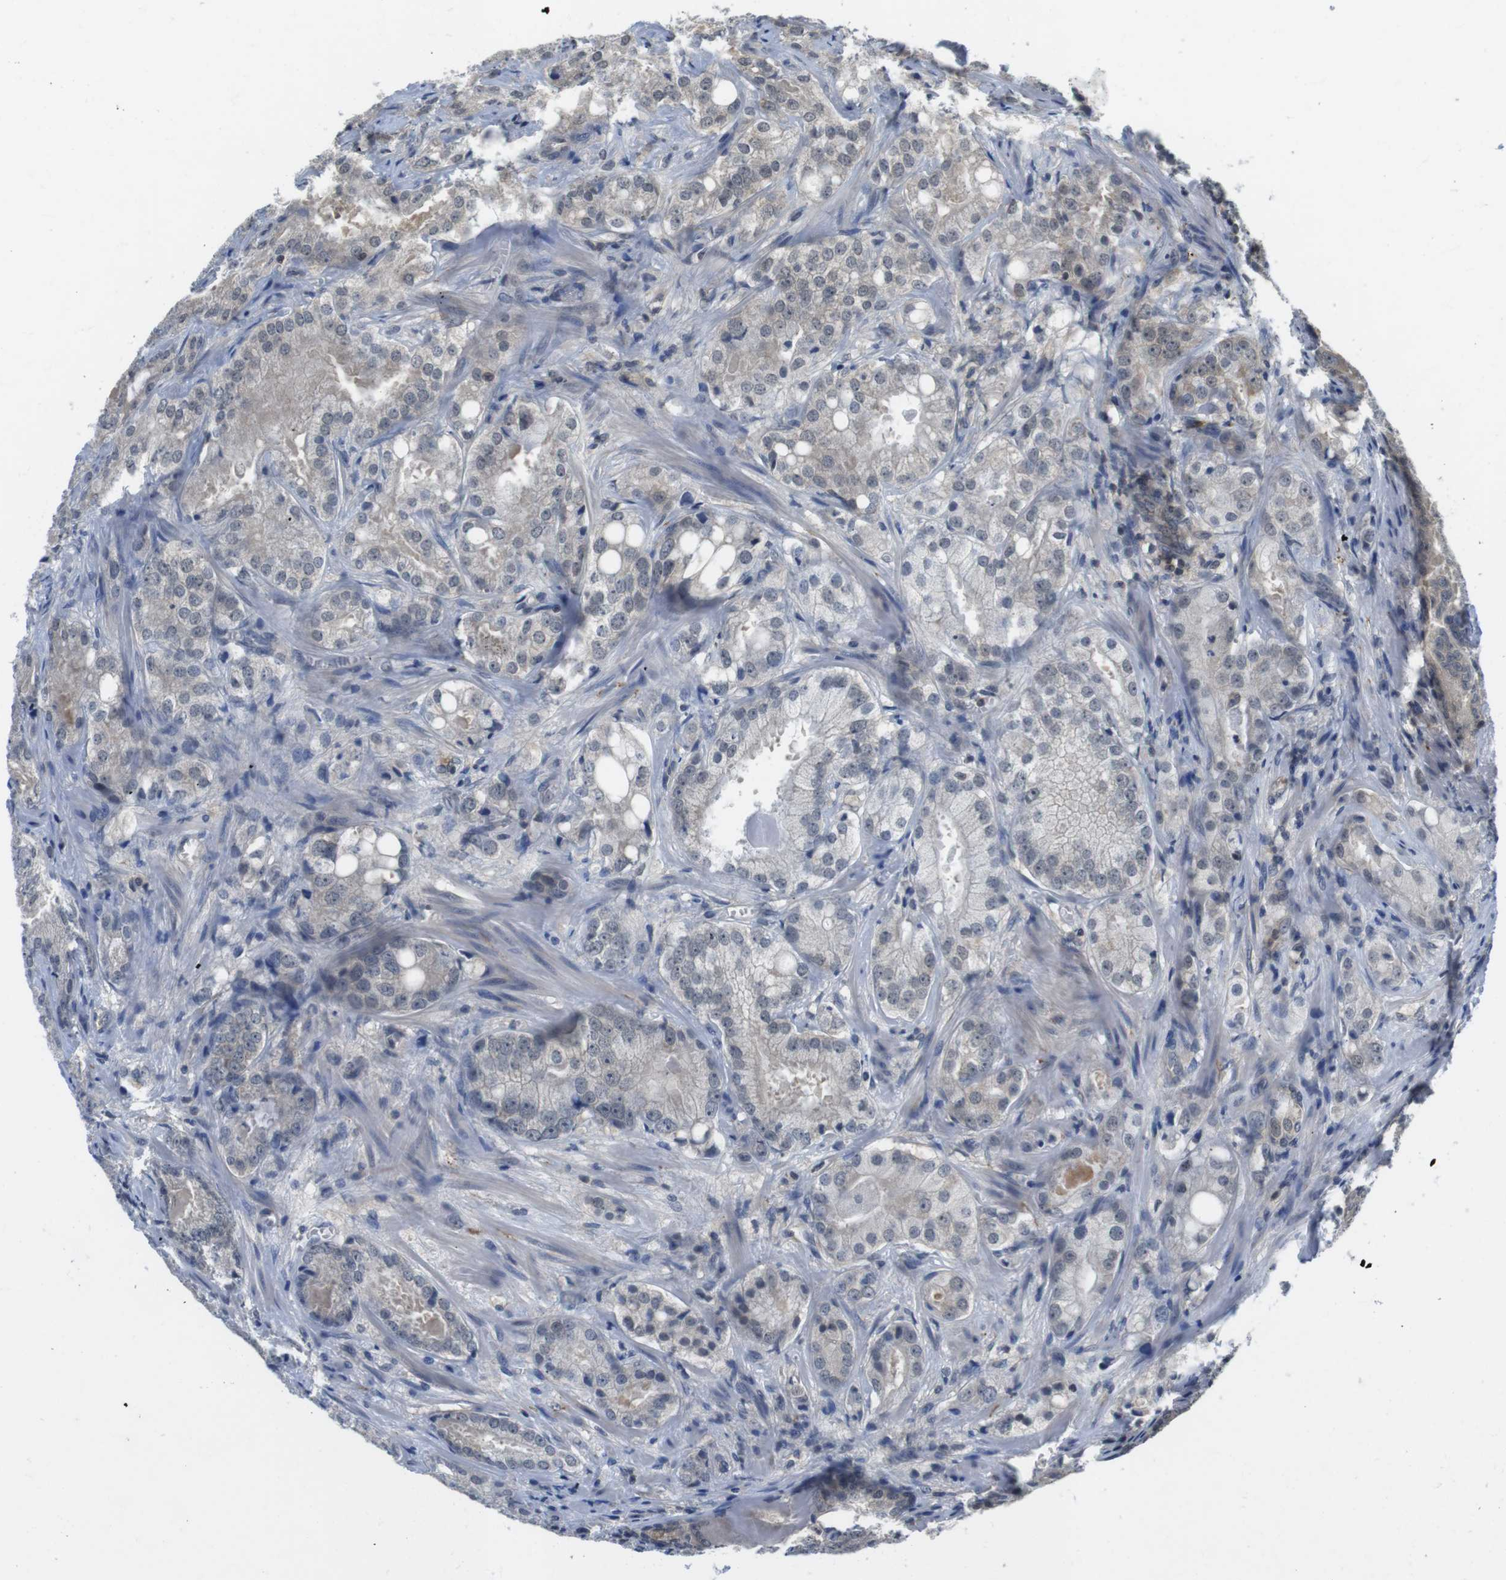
{"staining": {"intensity": "weak", "quantity": "<25%", "location": "cytoplasmic/membranous"}, "tissue": "prostate cancer", "cell_type": "Tumor cells", "image_type": "cancer", "snomed": [{"axis": "morphology", "description": "Adenocarcinoma, High grade"}, {"axis": "topography", "description": "Prostate"}], "caption": "Tumor cells are negative for brown protein staining in prostate cancer (high-grade adenocarcinoma).", "gene": "FADD", "patient": {"sex": "male", "age": 64}}